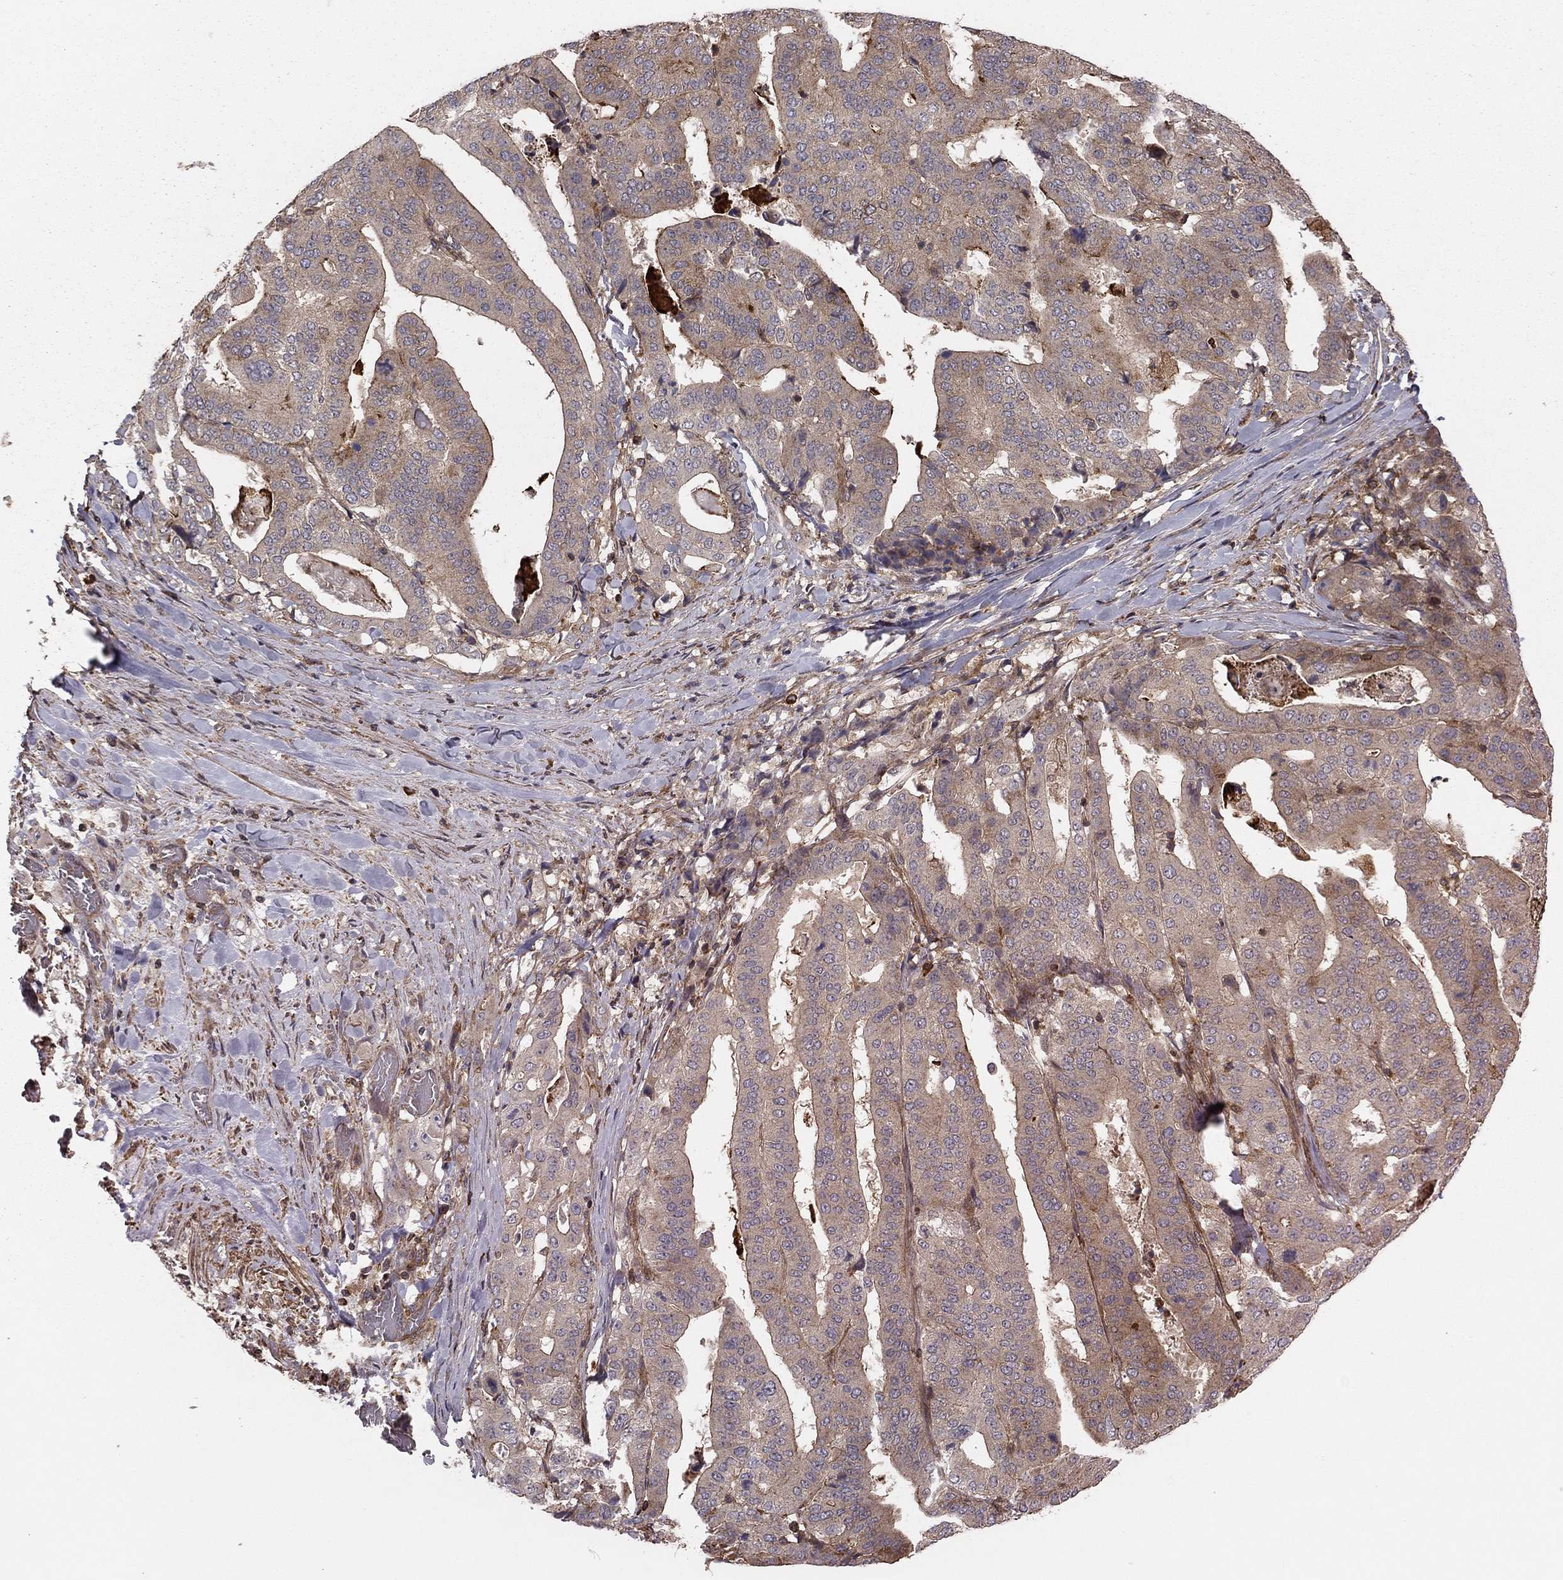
{"staining": {"intensity": "negative", "quantity": "none", "location": "none"}, "tissue": "stomach cancer", "cell_type": "Tumor cells", "image_type": "cancer", "snomed": [{"axis": "morphology", "description": "Adenocarcinoma, NOS"}, {"axis": "topography", "description": "Stomach"}], "caption": "Image shows no significant protein staining in tumor cells of stomach cancer (adenocarcinoma). (IHC, brightfield microscopy, high magnification).", "gene": "HABP4", "patient": {"sex": "male", "age": 48}}